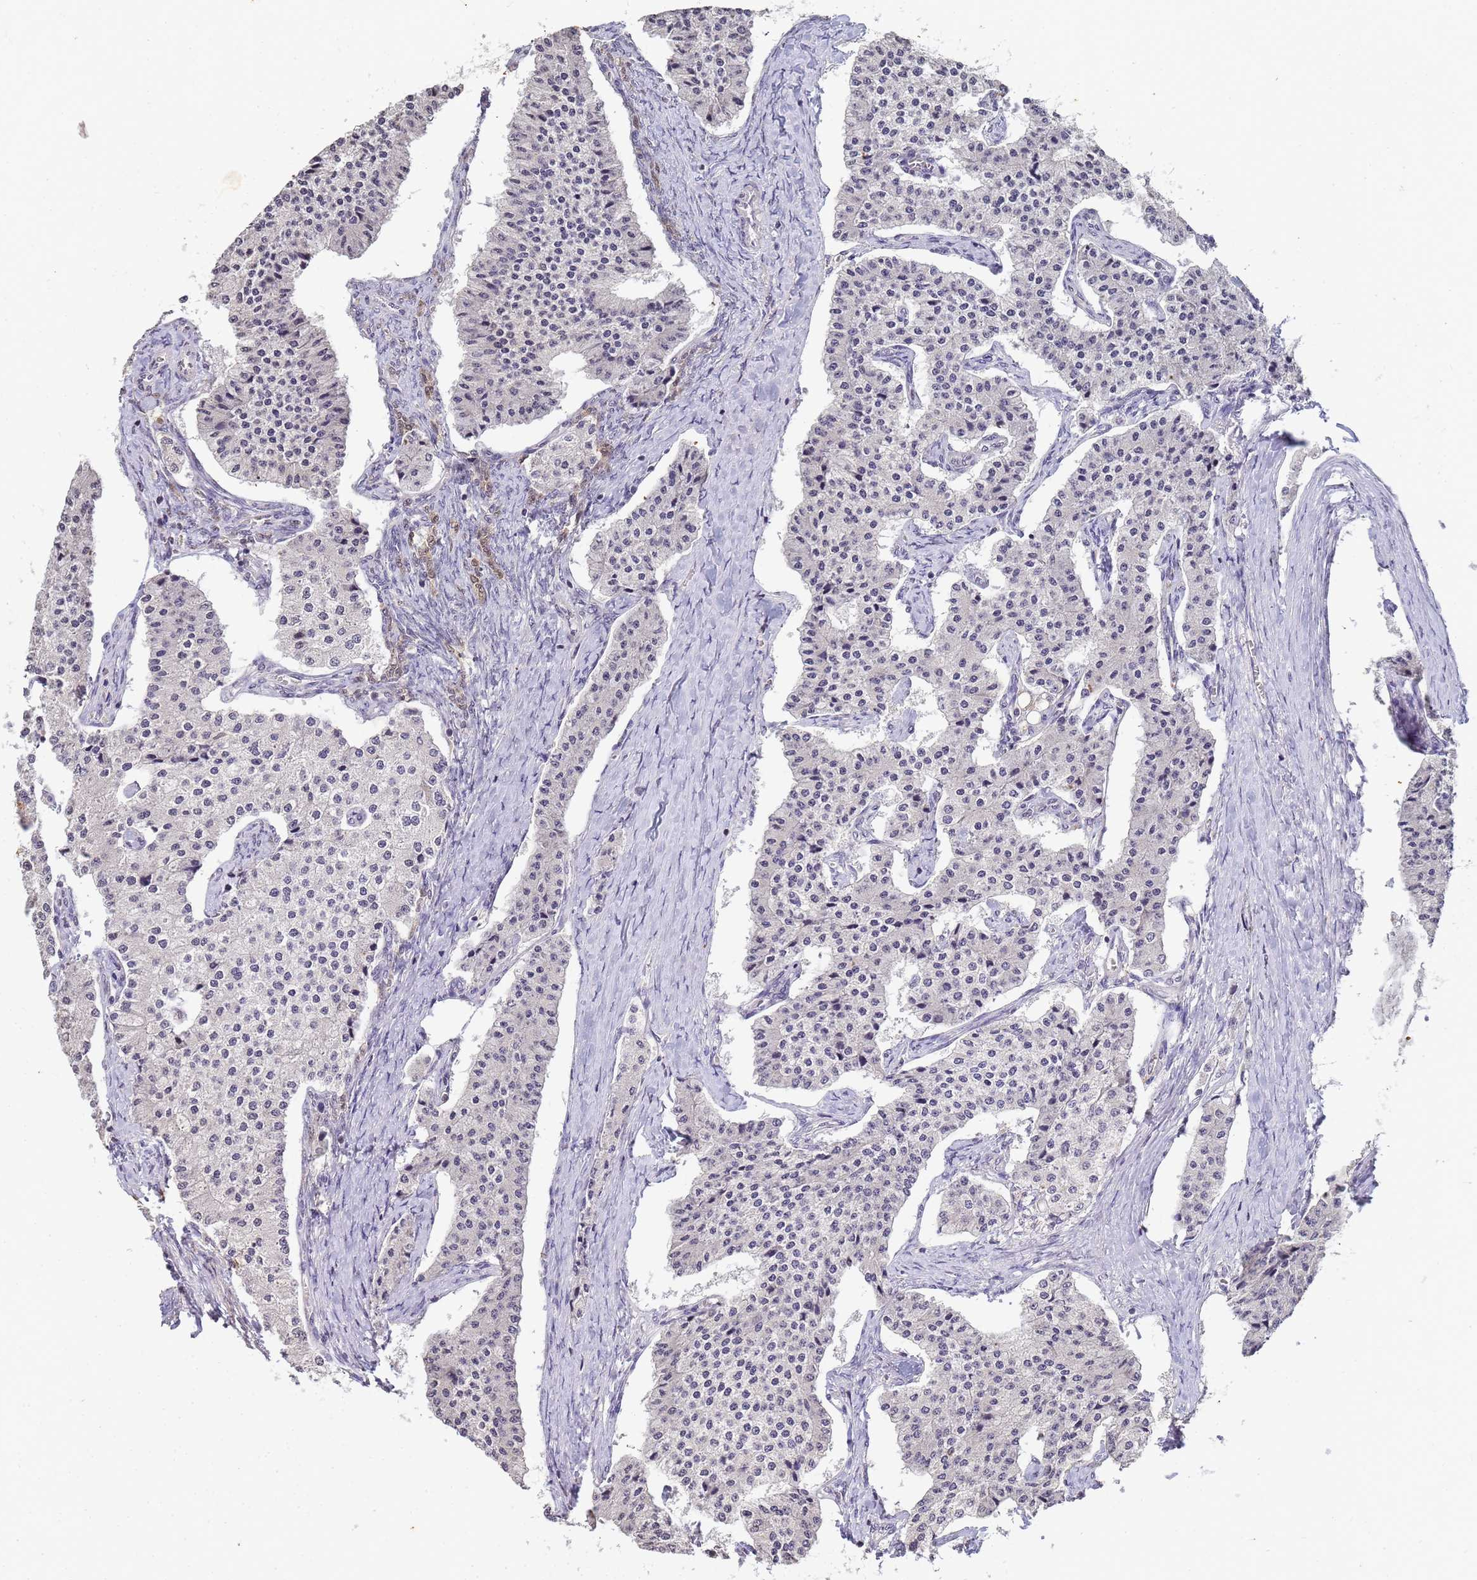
{"staining": {"intensity": "negative", "quantity": "none", "location": "none"}, "tissue": "carcinoid", "cell_type": "Tumor cells", "image_type": "cancer", "snomed": [{"axis": "morphology", "description": "Carcinoid, malignant, NOS"}, {"axis": "topography", "description": "Colon"}], "caption": "This is a image of immunohistochemistry (IHC) staining of carcinoid, which shows no positivity in tumor cells.", "gene": "MYL7", "patient": {"sex": "female", "age": 52}}